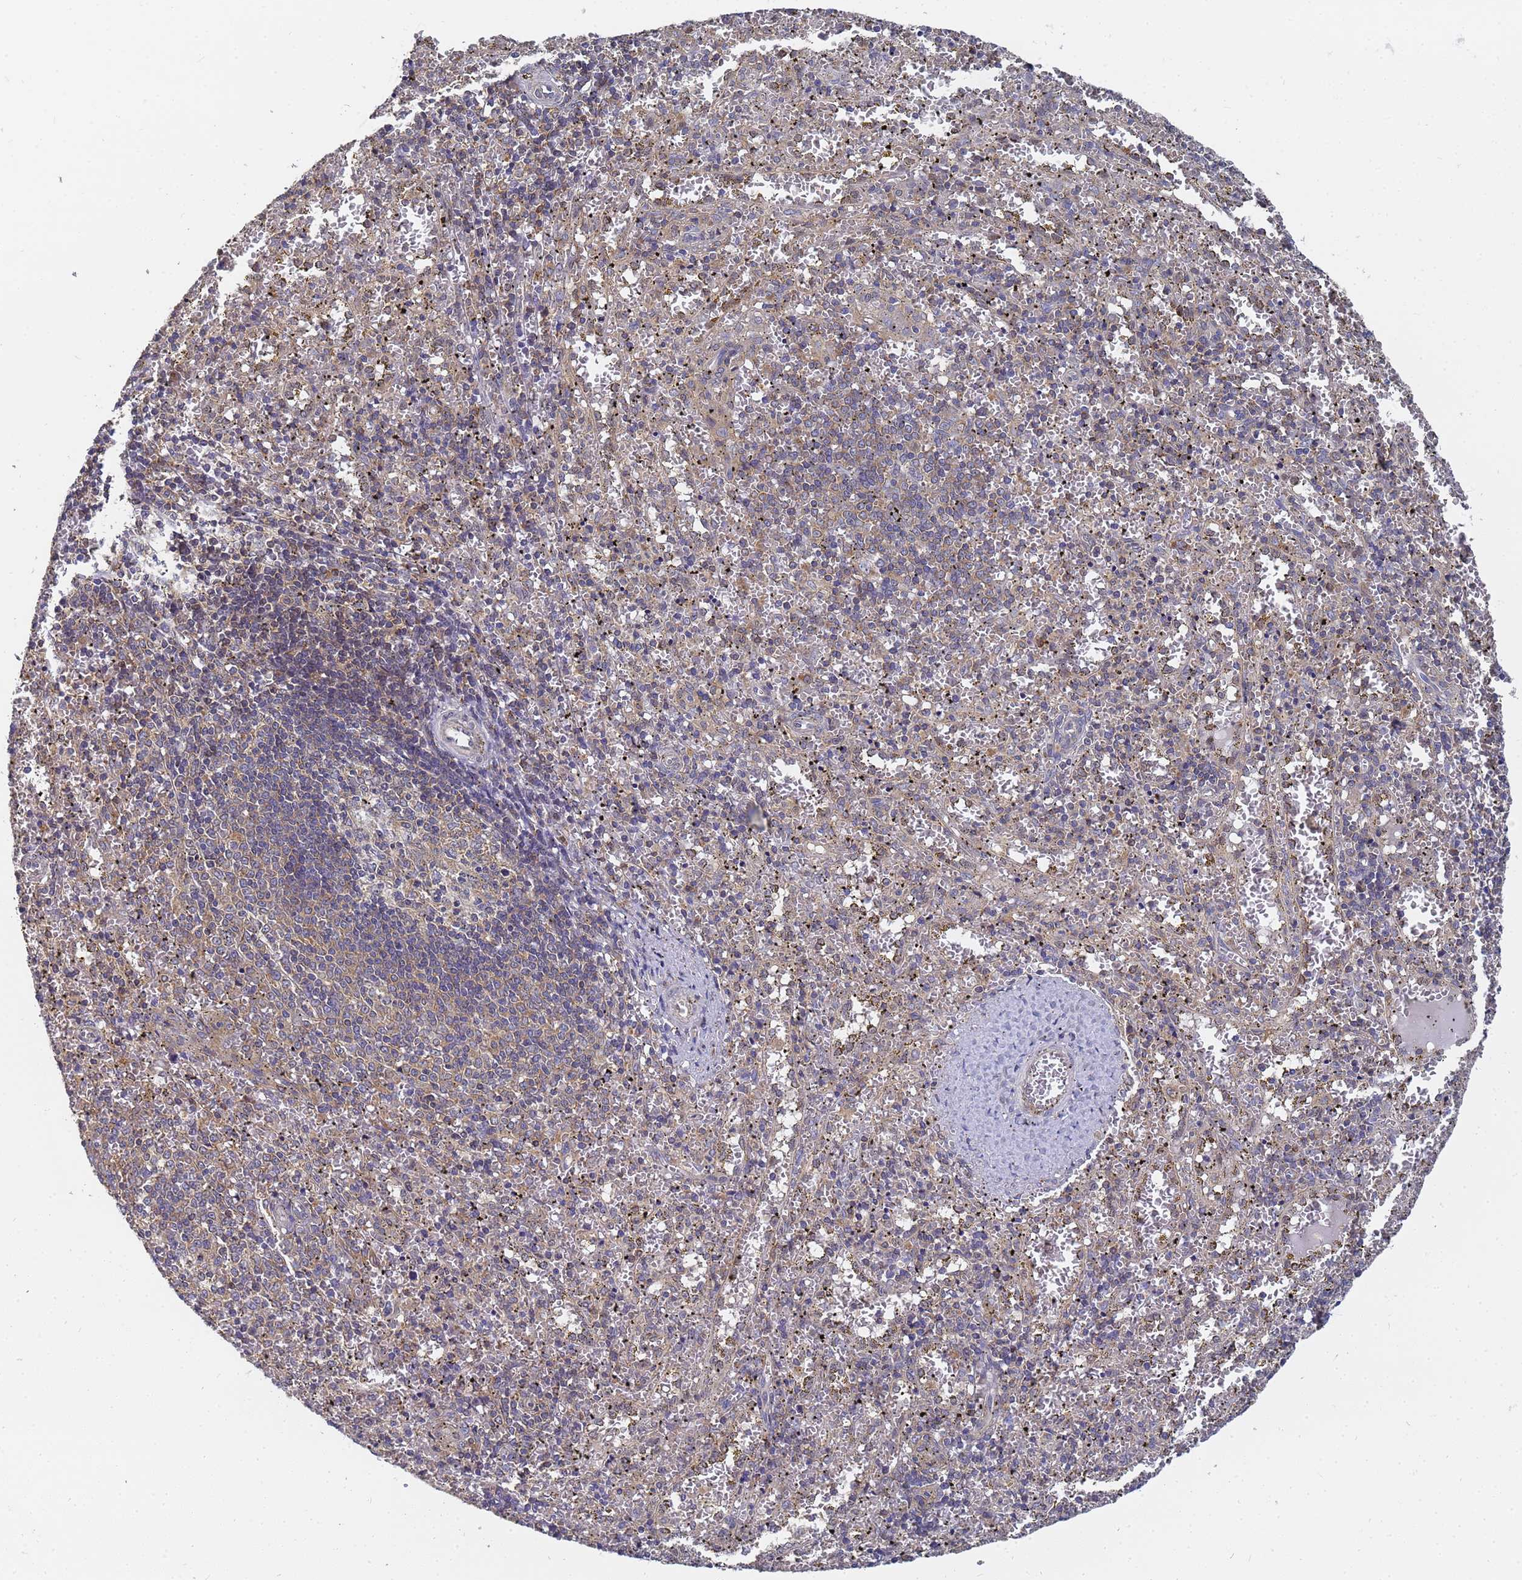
{"staining": {"intensity": "negative", "quantity": "none", "location": "none"}, "tissue": "spleen", "cell_type": "Cells in red pulp", "image_type": "normal", "snomed": [{"axis": "morphology", "description": "Normal tissue, NOS"}, {"axis": "topography", "description": "Spleen"}], "caption": "Immunohistochemical staining of normal spleen displays no significant expression in cells in red pulp. (DAB IHC with hematoxylin counter stain).", "gene": "ALS2CL", "patient": {"sex": "male", "age": 11}}